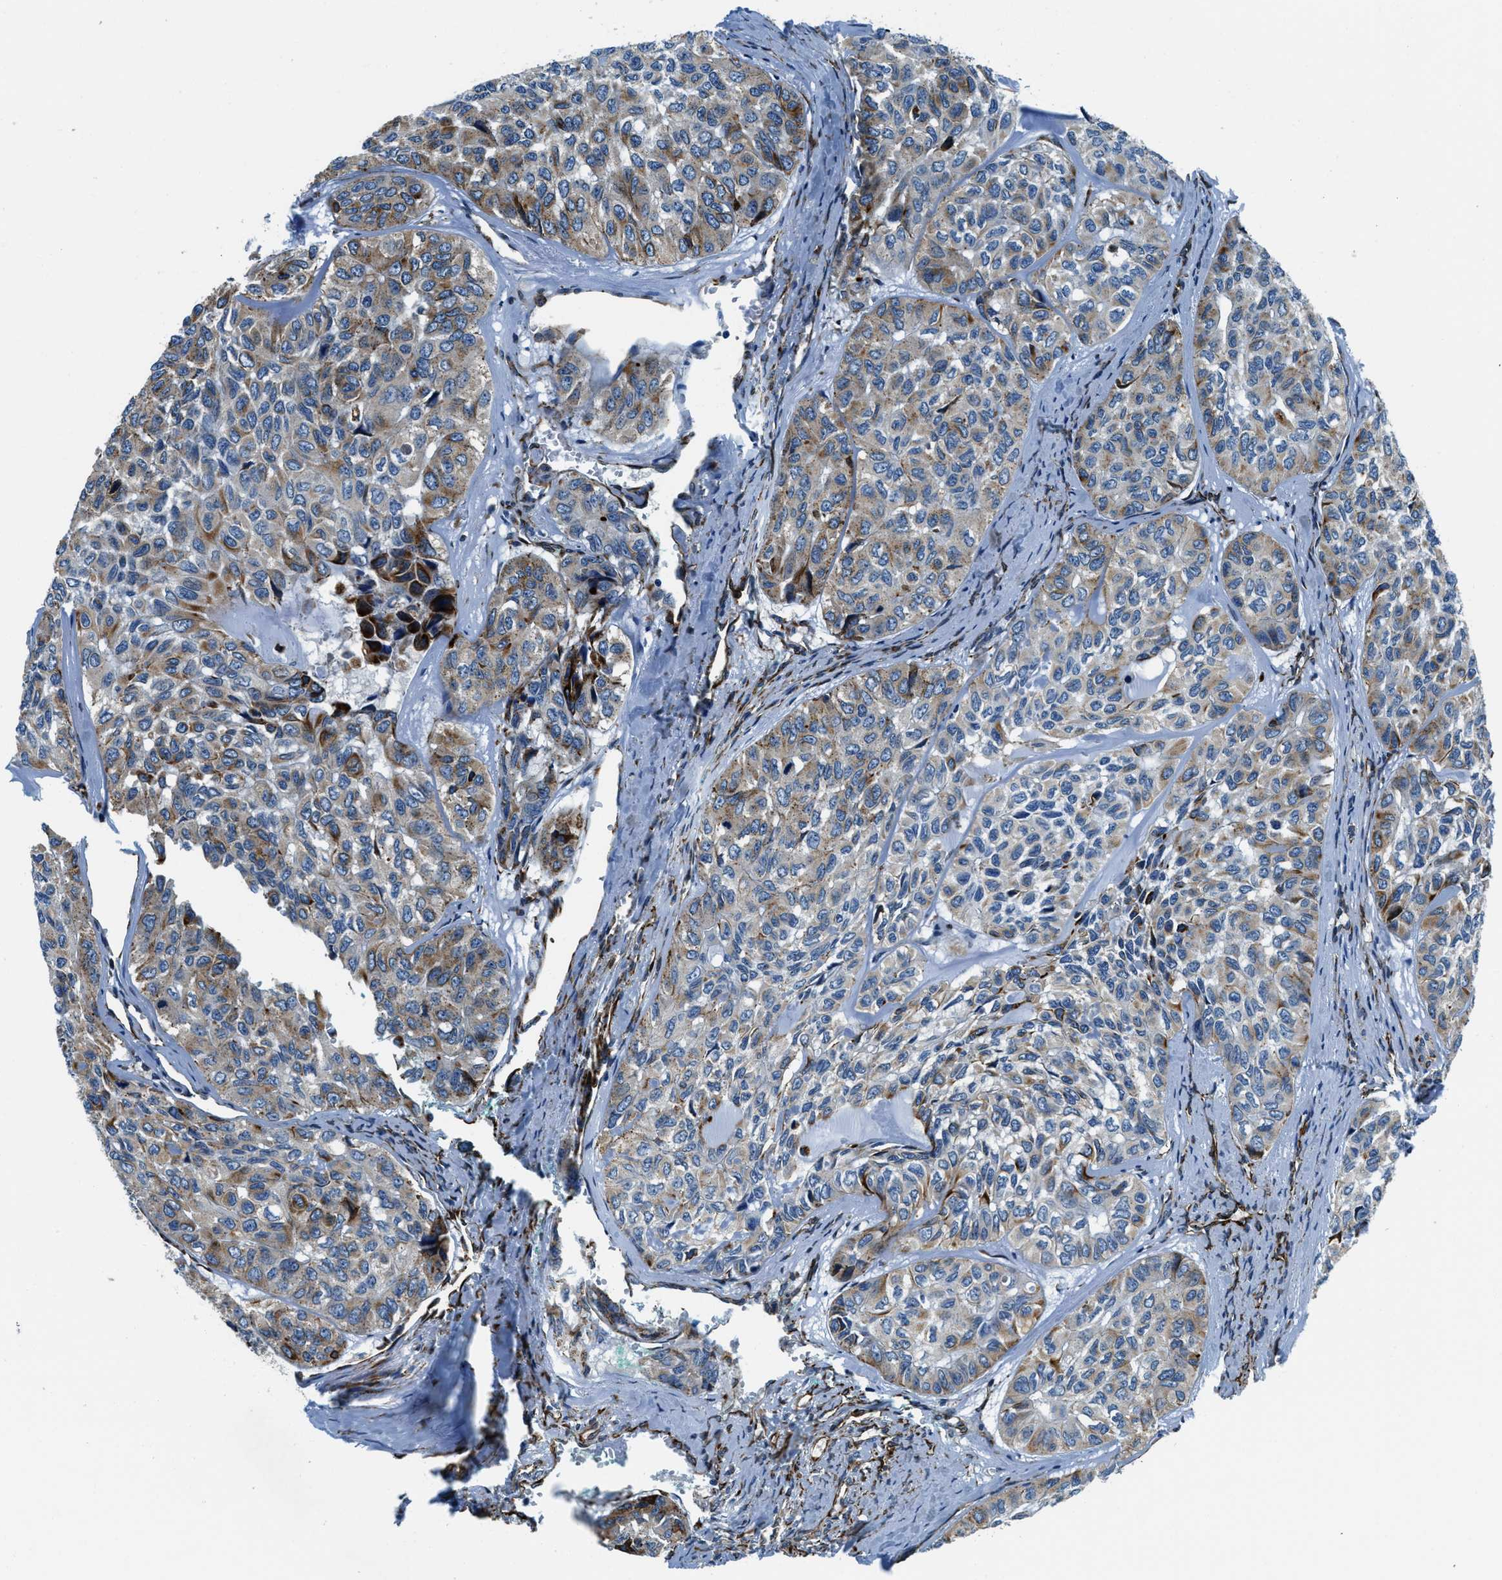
{"staining": {"intensity": "moderate", "quantity": "25%-75%", "location": "cytoplasmic/membranous"}, "tissue": "head and neck cancer", "cell_type": "Tumor cells", "image_type": "cancer", "snomed": [{"axis": "morphology", "description": "Adenocarcinoma, NOS"}, {"axis": "topography", "description": "Salivary gland, NOS"}, {"axis": "topography", "description": "Head-Neck"}], "caption": "This histopathology image demonstrates head and neck cancer (adenocarcinoma) stained with immunohistochemistry to label a protein in brown. The cytoplasmic/membranous of tumor cells show moderate positivity for the protein. Nuclei are counter-stained blue.", "gene": "GNS", "patient": {"sex": "female", "age": 76}}